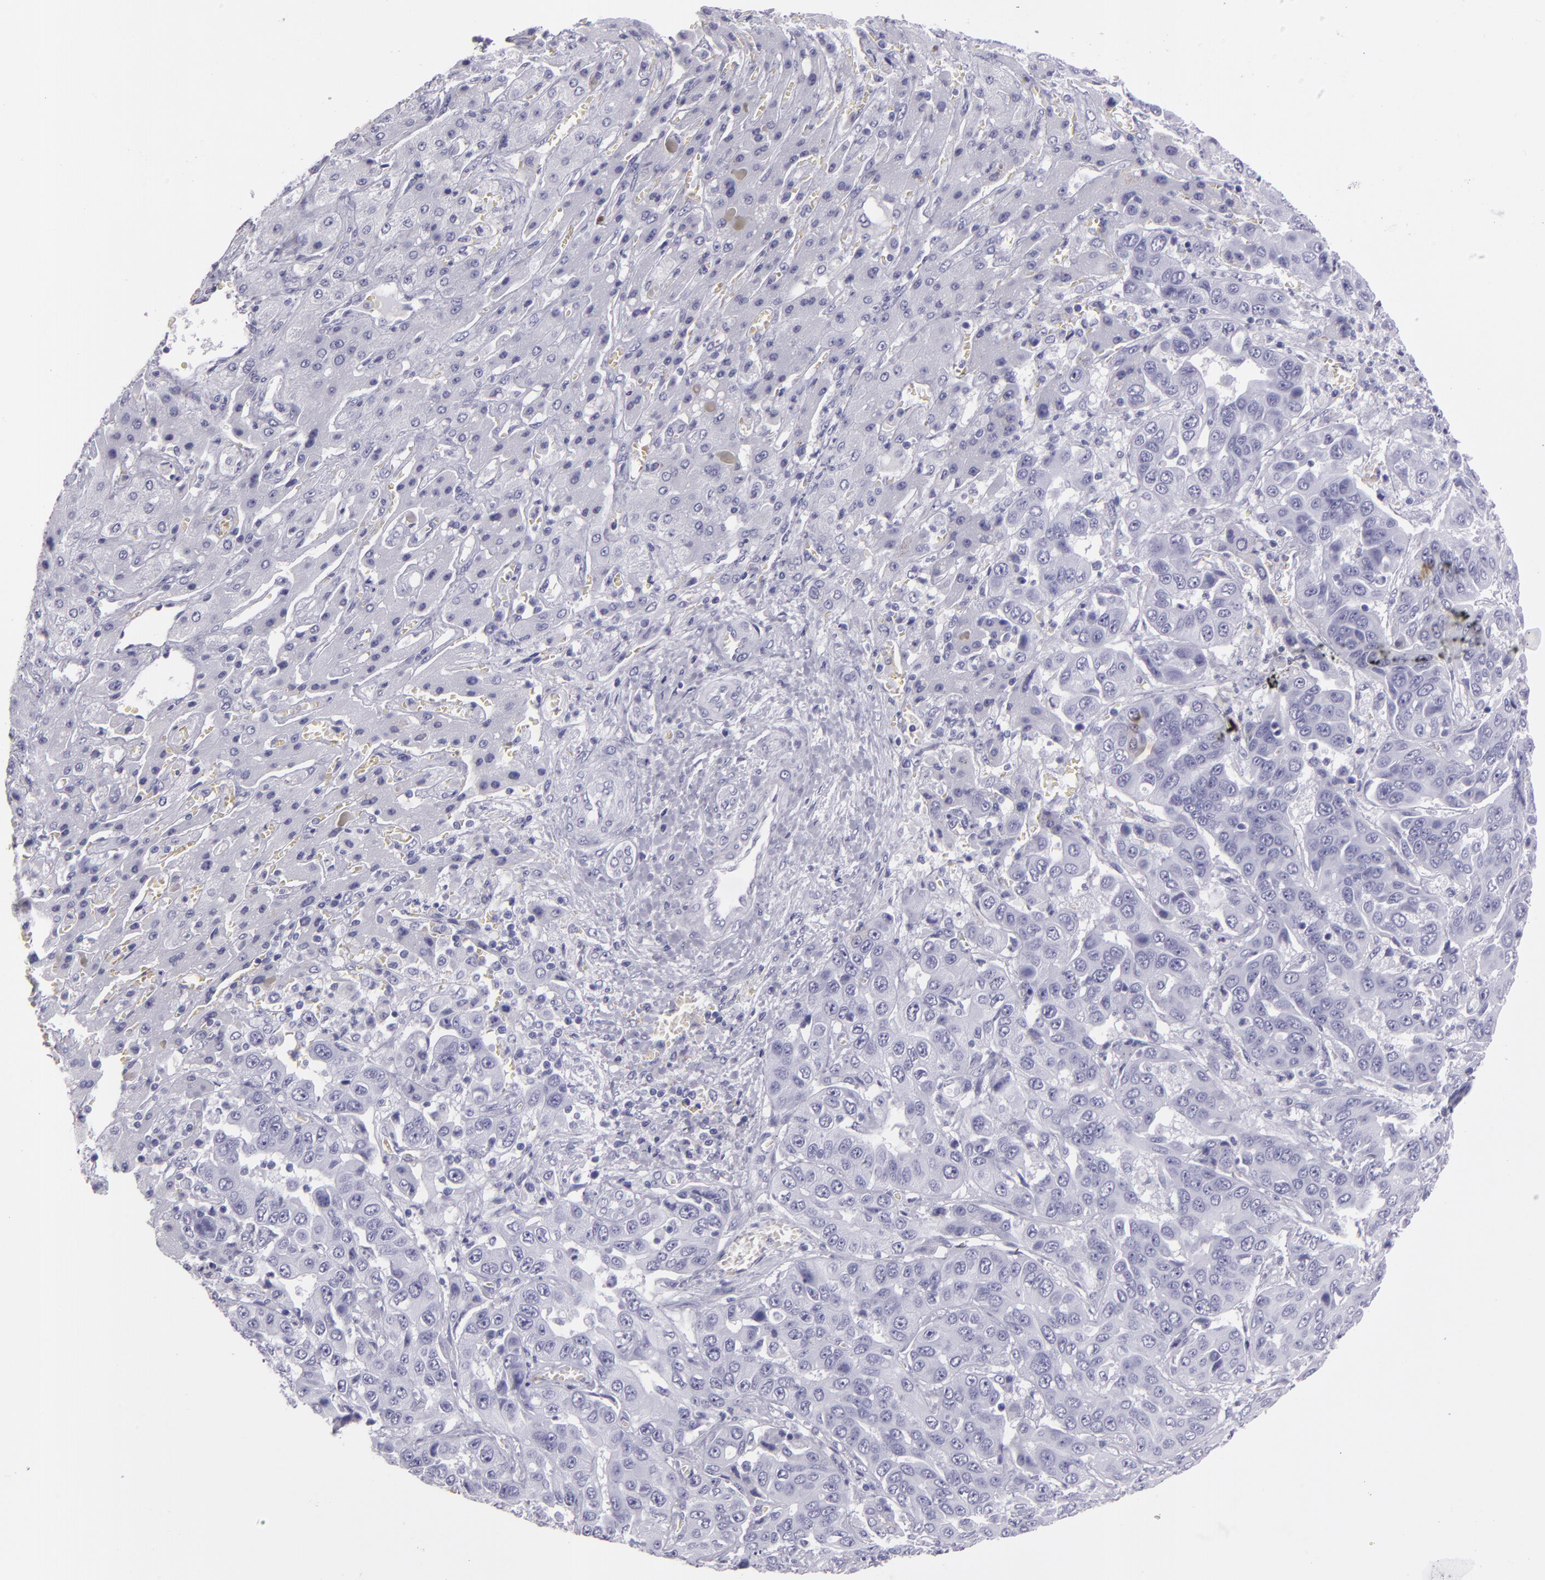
{"staining": {"intensity": "negative", "quantity": "none", "location": "none"}, "tissue": "liver cancer", "cell_type": "Tumor cells", "image_type": "cancer", "snomed": [{"axis": "morphology", "description": "Cholangiocarcinoma"}, {"axis": "topography", "description": "Liver"}], "caption": "IHC of human cholangiocarcinoma (liver) exhibits no staining in tumor cells.", "gene": "CR2", "patient": {"sex": "female", "age": 52}}